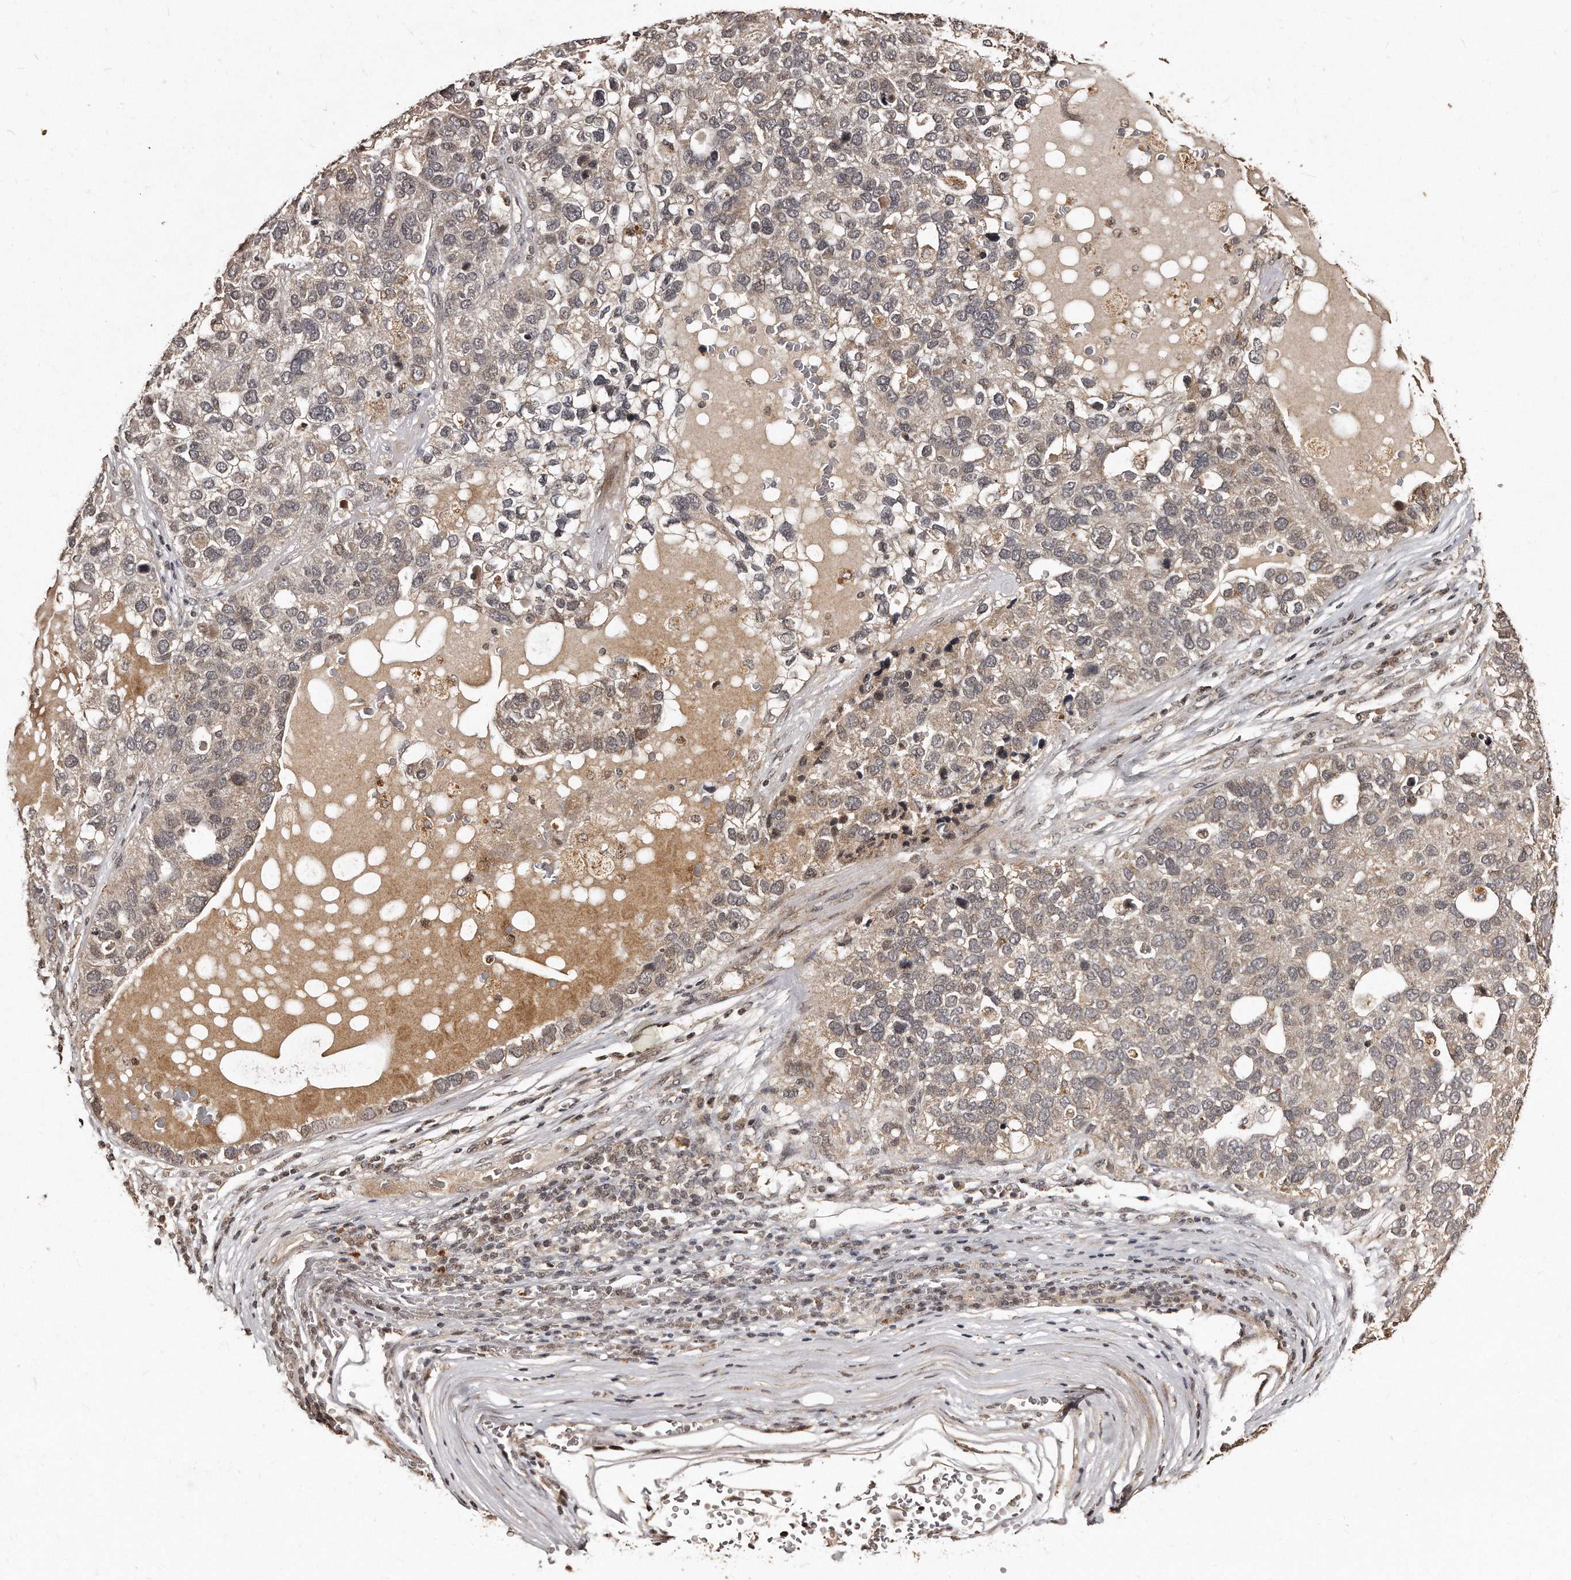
{"staining": {"intensity": "weak", "quantity": "25%-75%", "location": "cytoplasmic/membranous"}, "tissue": "pancreatic cancer", "cell_type": "Tumor cells", "image_type": "cancer", "snomed": [{"axis": "morphology", "description": "Adenocarcinoma, NOS"}, {"axis": "topography", "description": "Pancreas"}], "caption": "Pancreatic adenocarcinoma was stained to show a protein in brown. There is low levels of weak cytoplasmic/membranous positivity in approximately 25%-75% of tumor cells. The staining was performed using DAB, with brown indicating positive protein expression. Nuclei are stained blue with hematoxylin.", "gene": "TSHR", "patient": {"sex": "female", "age": 61}}